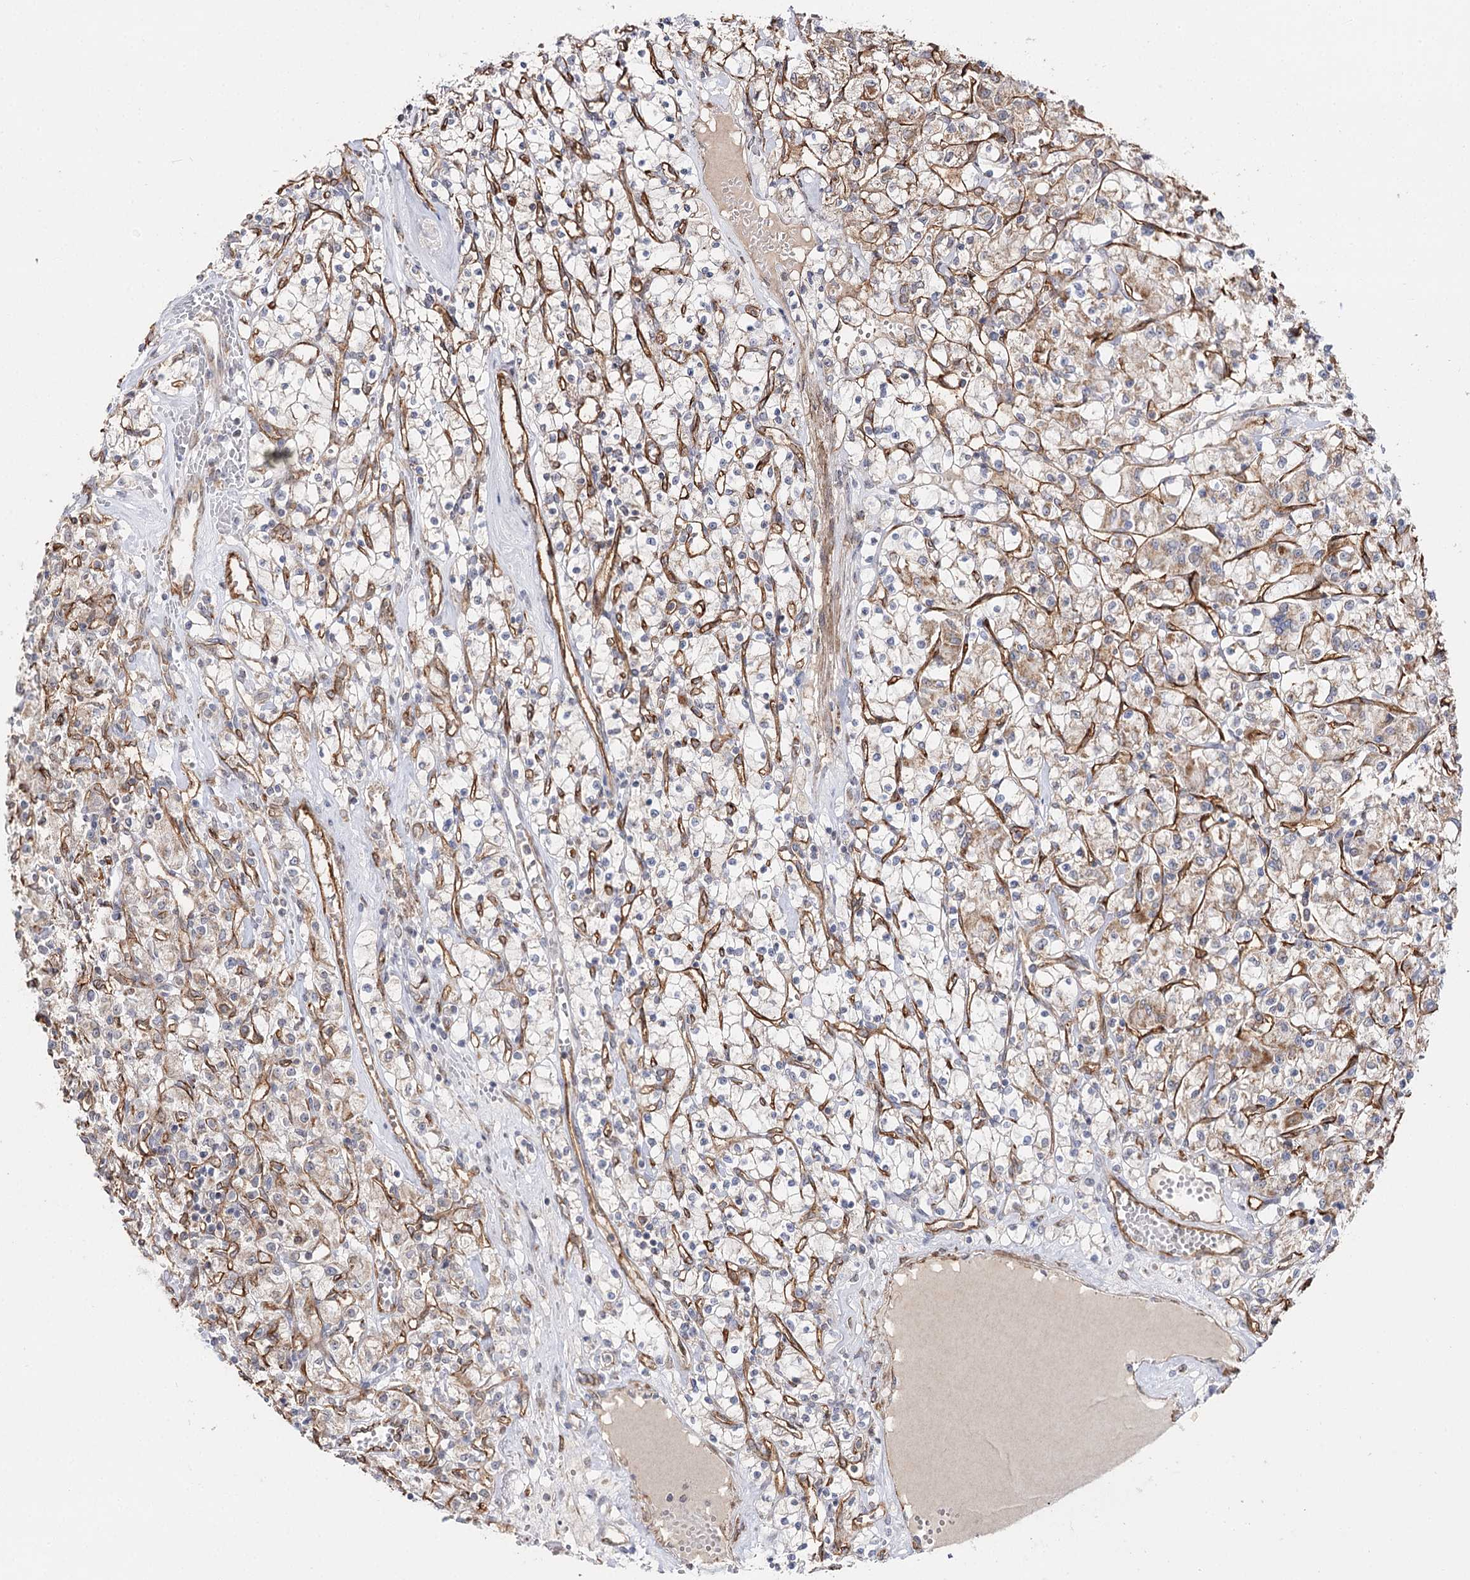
{"staining": {"intensity": "weak", "quantity": "25%-75%", "location": "cytoplasmic/membranous"}, "tissue": "renal cancer", "cell_type": "Tumor cells", "image_type": "cancer", "snomed": [{"axis": "morphology", "description": "Adenocarcinoma, NOS"}, {"axis": "topography", "description": "Kidney"}], "caption": "Renal cancer stained with a protein marker displays weak staining in tumor cells.", "gene": "CBR4", "patient": {"sex": "female", "age": 59}}